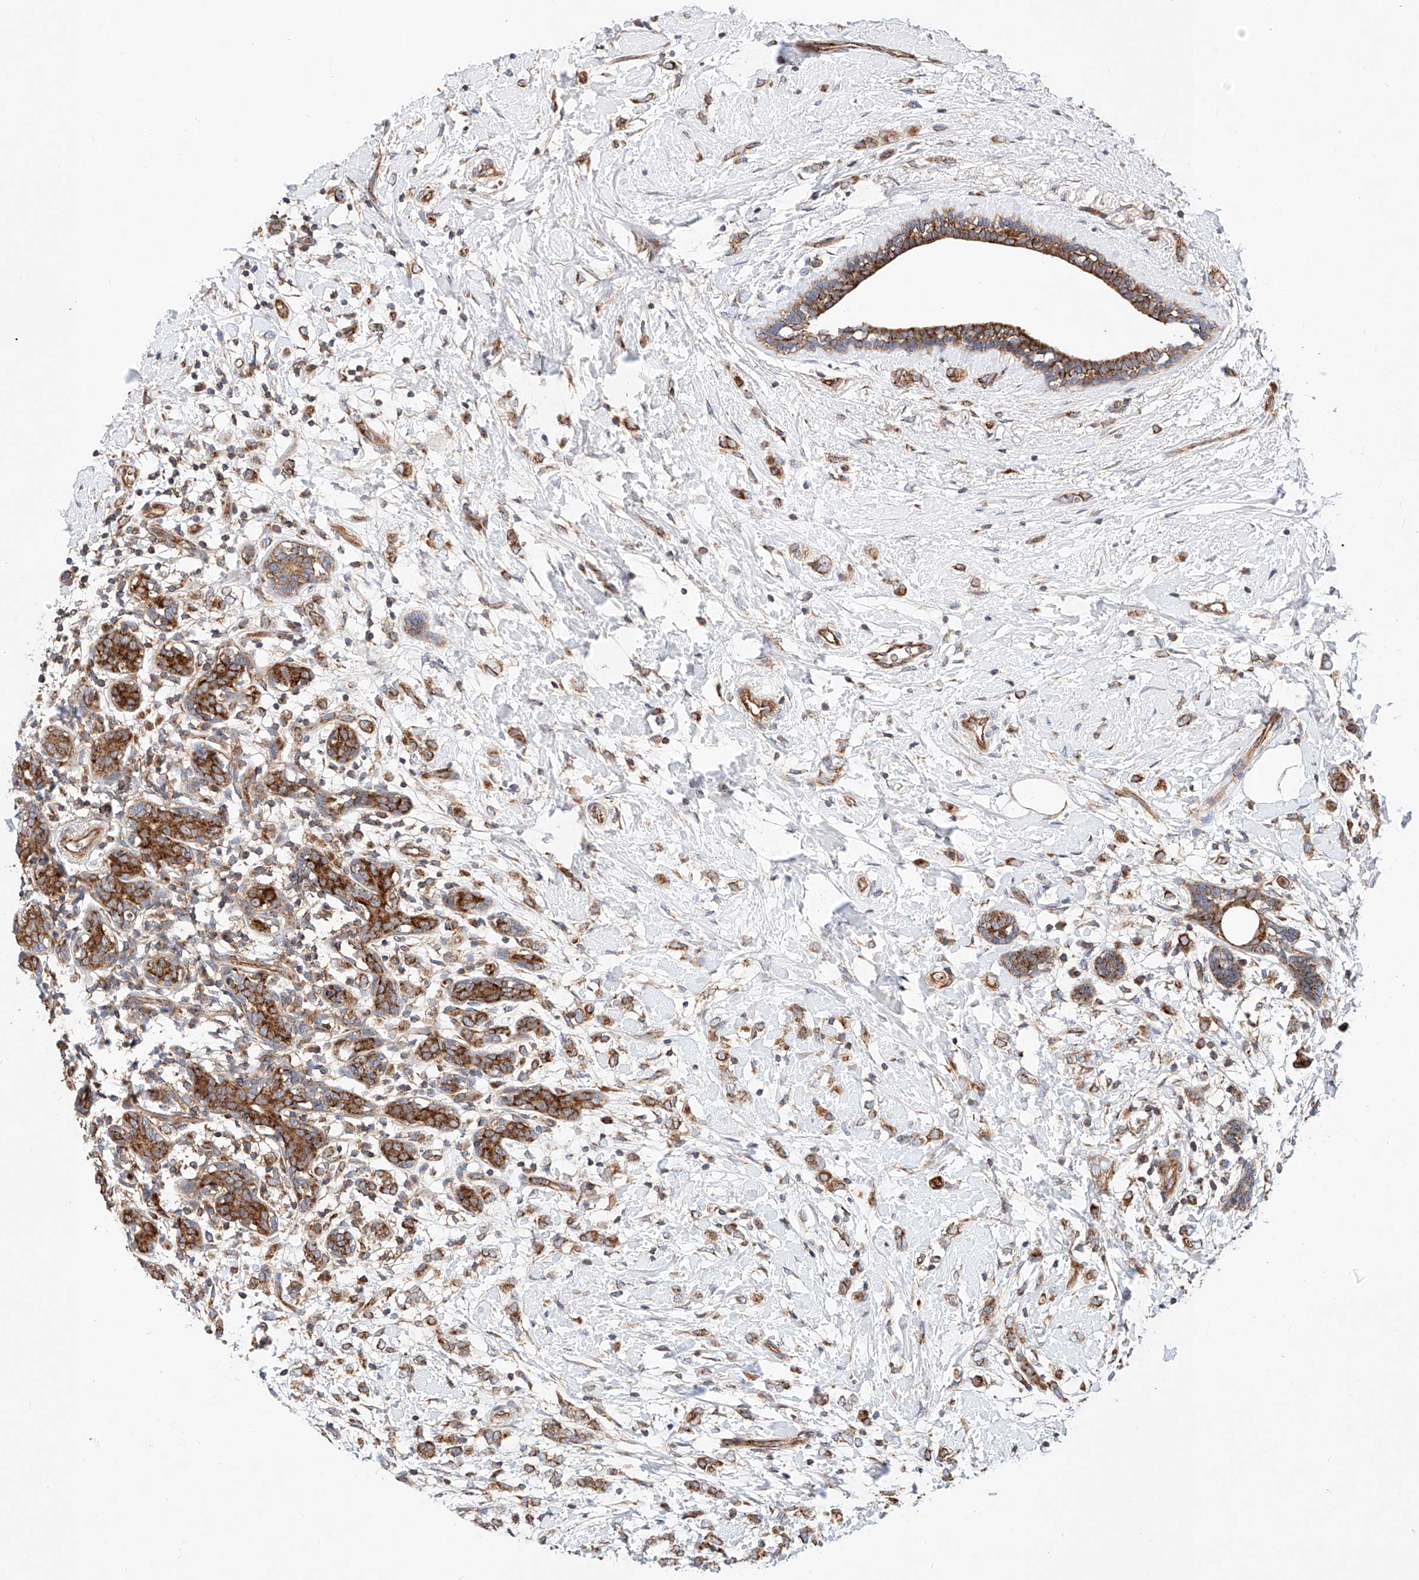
{"staining": {"intensity": "moderate", "quantity": ">75%", "location": "cytoplasmic/membranous"}, "tissue": "breast cancer", "cell_type": "Tumor cells", "image_type": "cancer", "snomed": [{"axis": "morphology", "description": "Normal tissue, NOS"}, {"axis": "morphology", "description": "Lobular carcinoma"}, {"axis": "topography", "description": "Breast"}], "caption": "DAB immunohistochemical staining of breast cancer (lobular carcinoma) demonstrates moderate cytoplasmic/membranous protein staining in about >75% of tumor cells. The staining was performed using DAB, with brown indicating positive protein expression. Nuclei are stained blue with hematoxylin.", "gene": "NR1D1", "patient": {"sex": "female", "age": 47}}